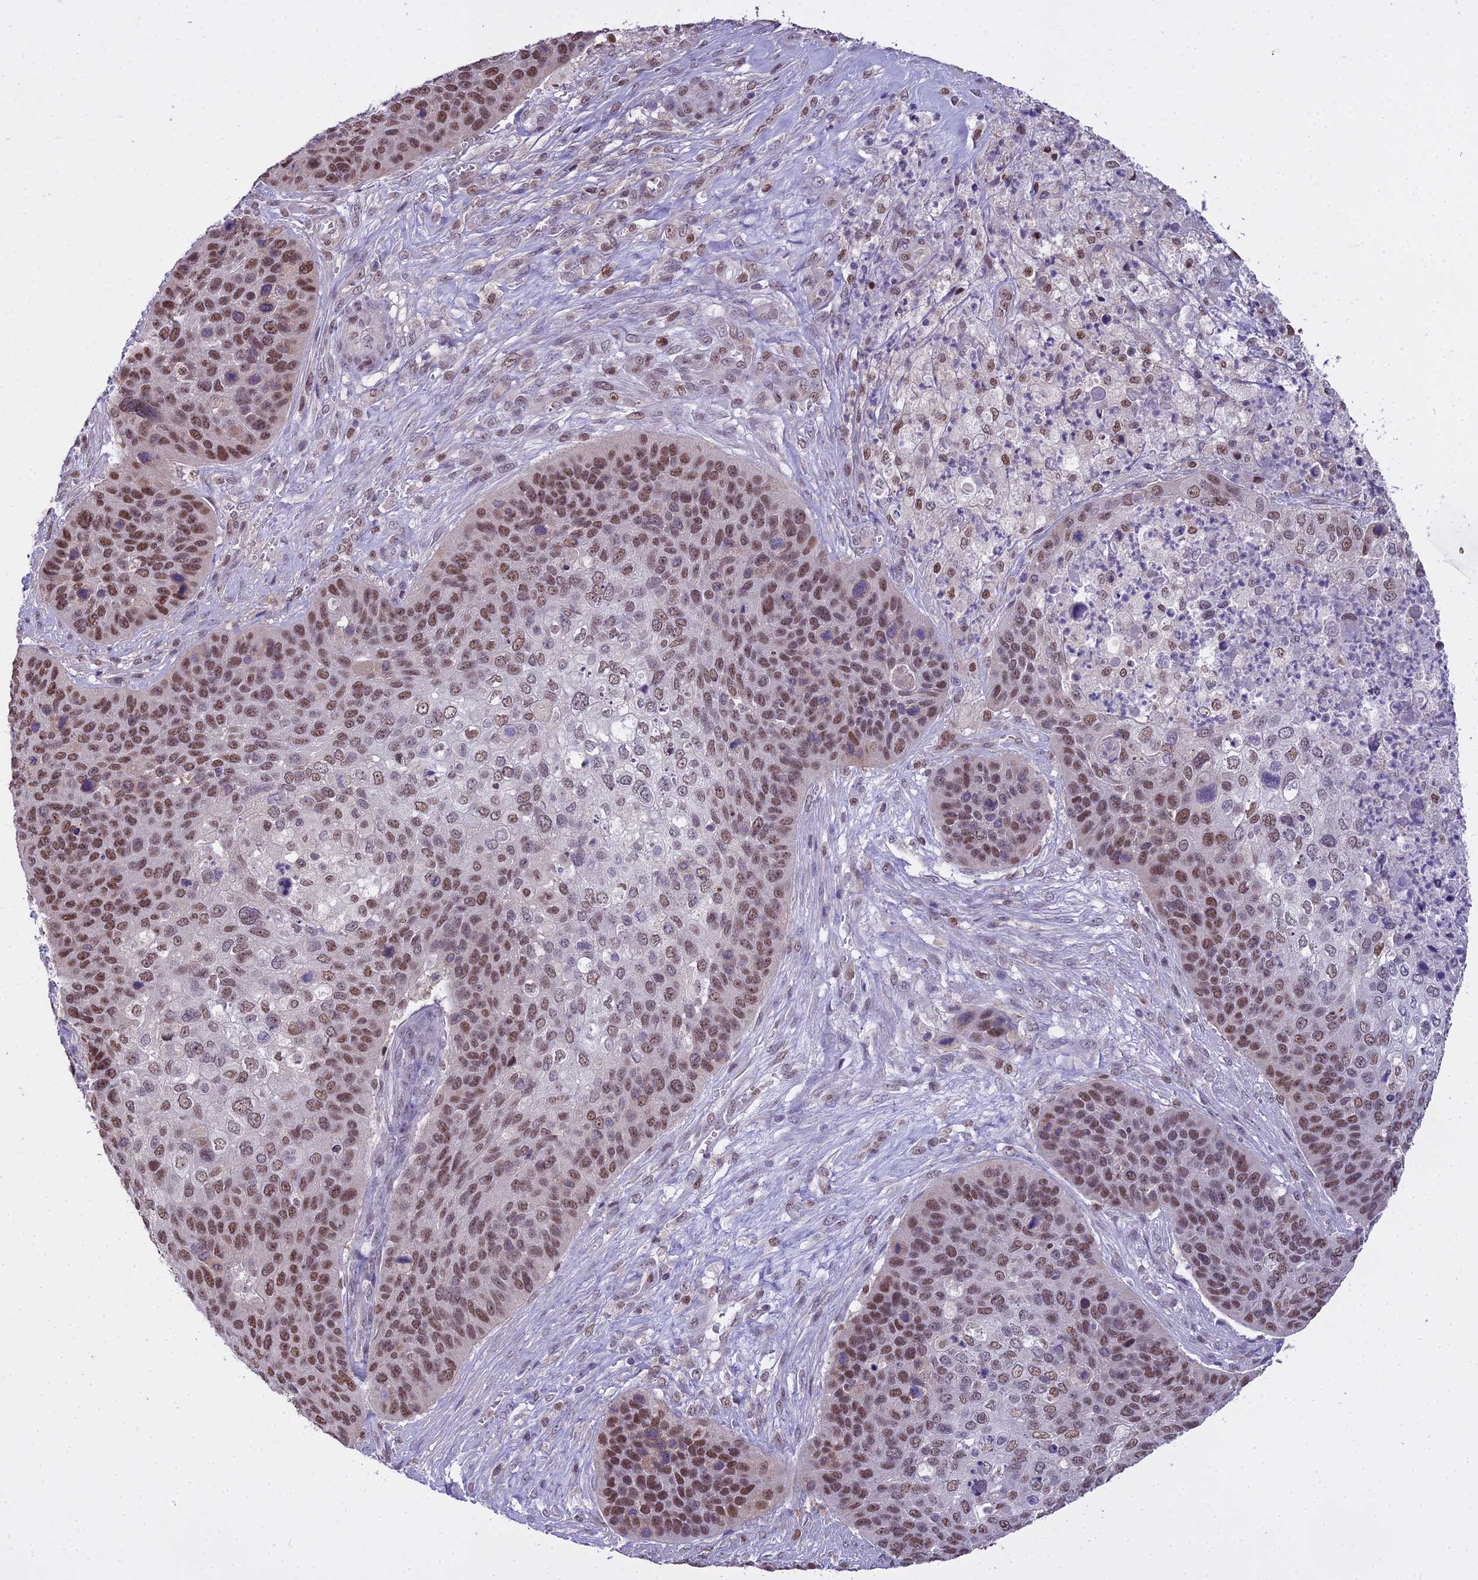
{"staining": {"intensity": "moderate", "quantity": ">75%", "location": "nuclear"}, "tissue": "skin cancer", "cell_type": "Tumor cells", "image_type": "cancer", "snomed": [{"axis": "morphology", "description": "Basal cell carcinoma"}, {"axis": "topography", "description": "Skin"}], "caption": "Immunohistochemistry (IHC) image of neoplastic tissue: human basal cell carcinoma (skin) stained using IHC displays medium levels of moderate protein expression localized specifically in the nuclear of tumor cells, appearing as a nuclear brown color.", "gene": "MAT2A", "patient": {"sex": "female", "age": 74}}